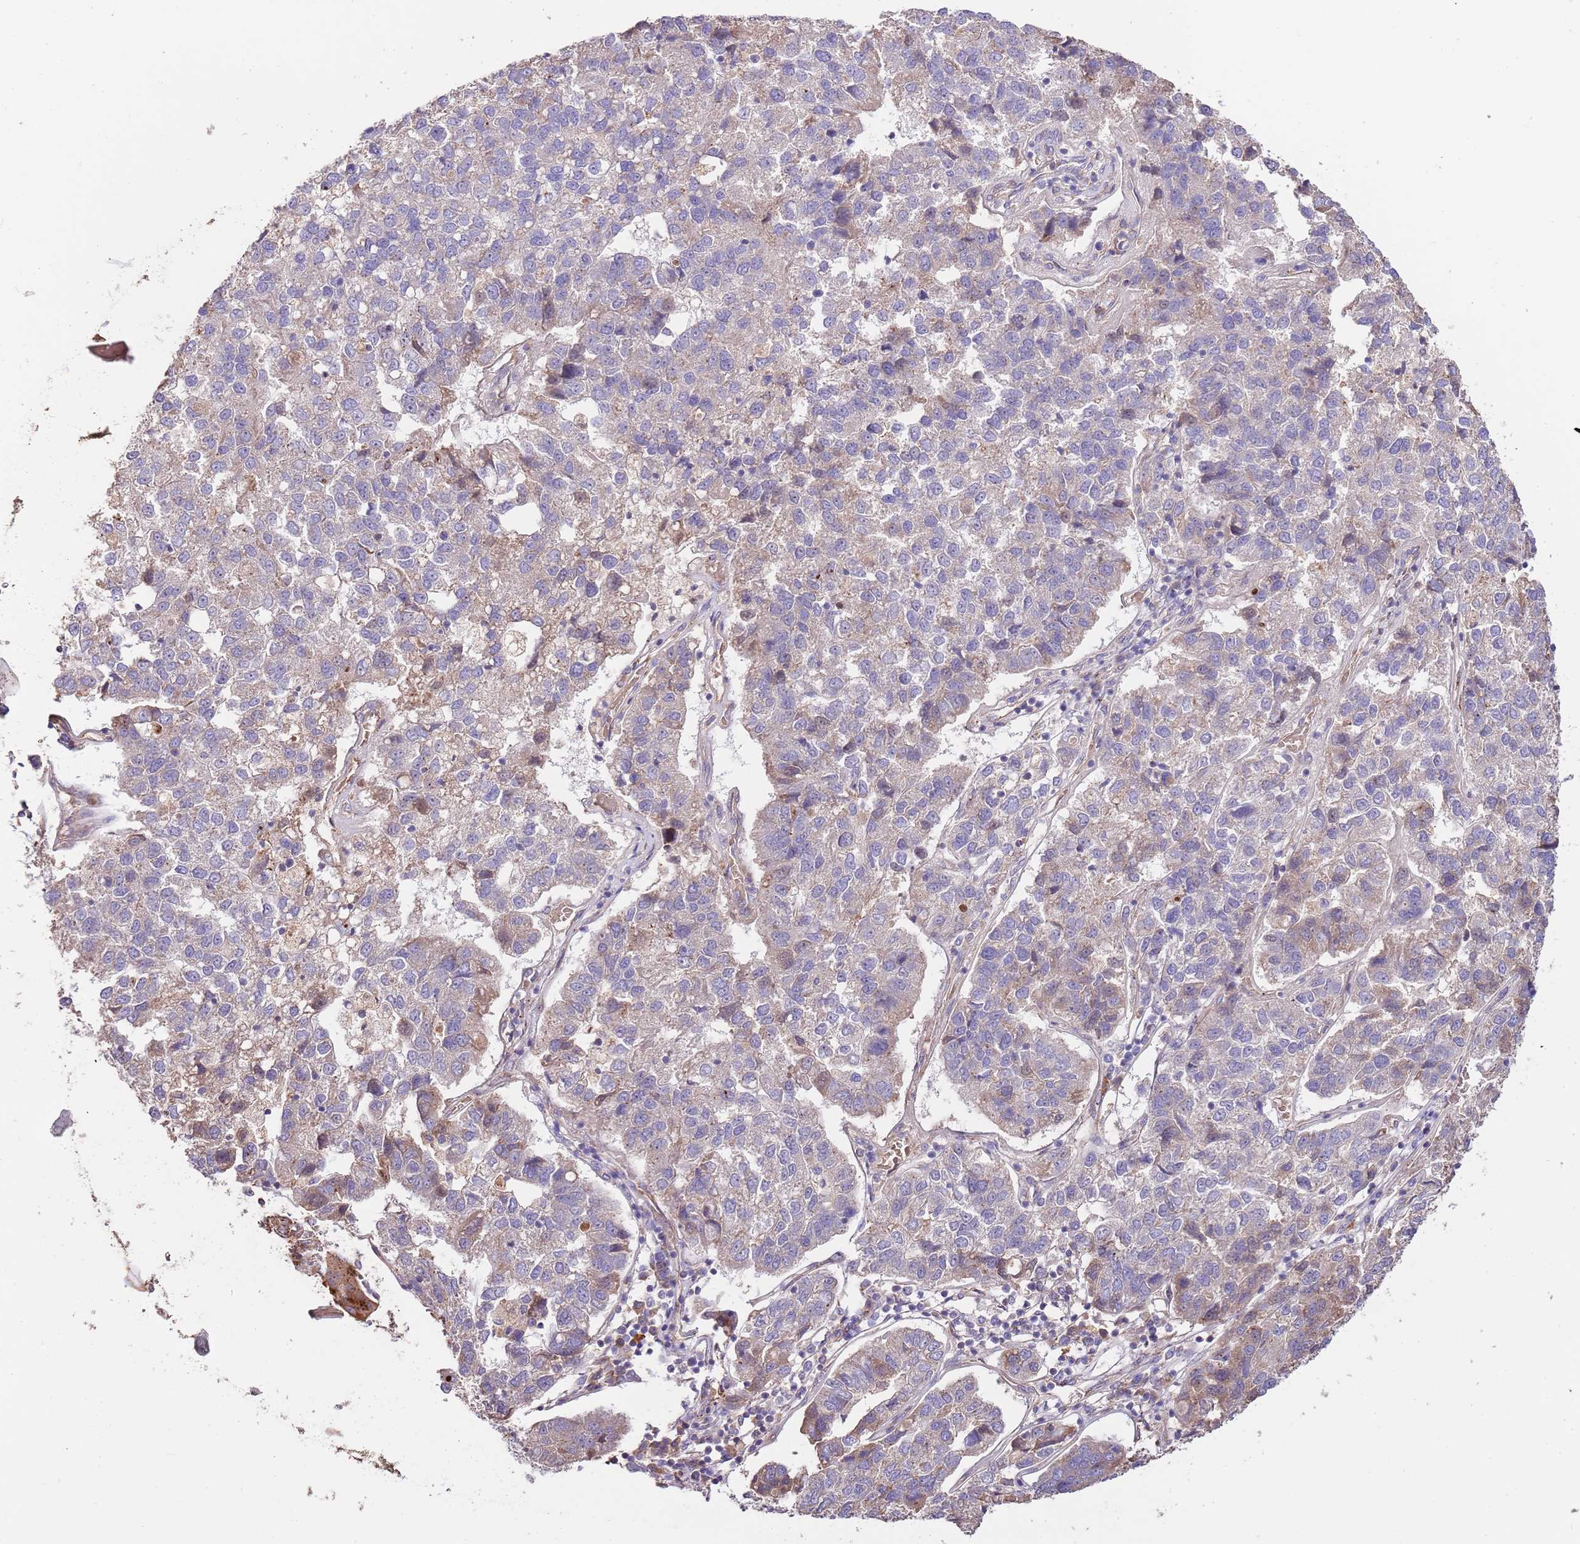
{"staining": {"intensity": "weak", "quantity": "<25%", "location": "cytoplasmic/membranous"}, "tissue": "pancreatic cancer", "cell_type": "Tumor cells", "image_type": "cancer", "snomed": [{"axis": "morphology", "description": "Adenocarcinoma, NOS"}, {"axis": "topography", "description": "Pancreas"}], "caption": "Protein analysis of pancreatic adenocarcinoma reveals no significant positivity in tumor cells.", "gene": "DOCK6", "patient": {"sex": "female", "age": 61}}